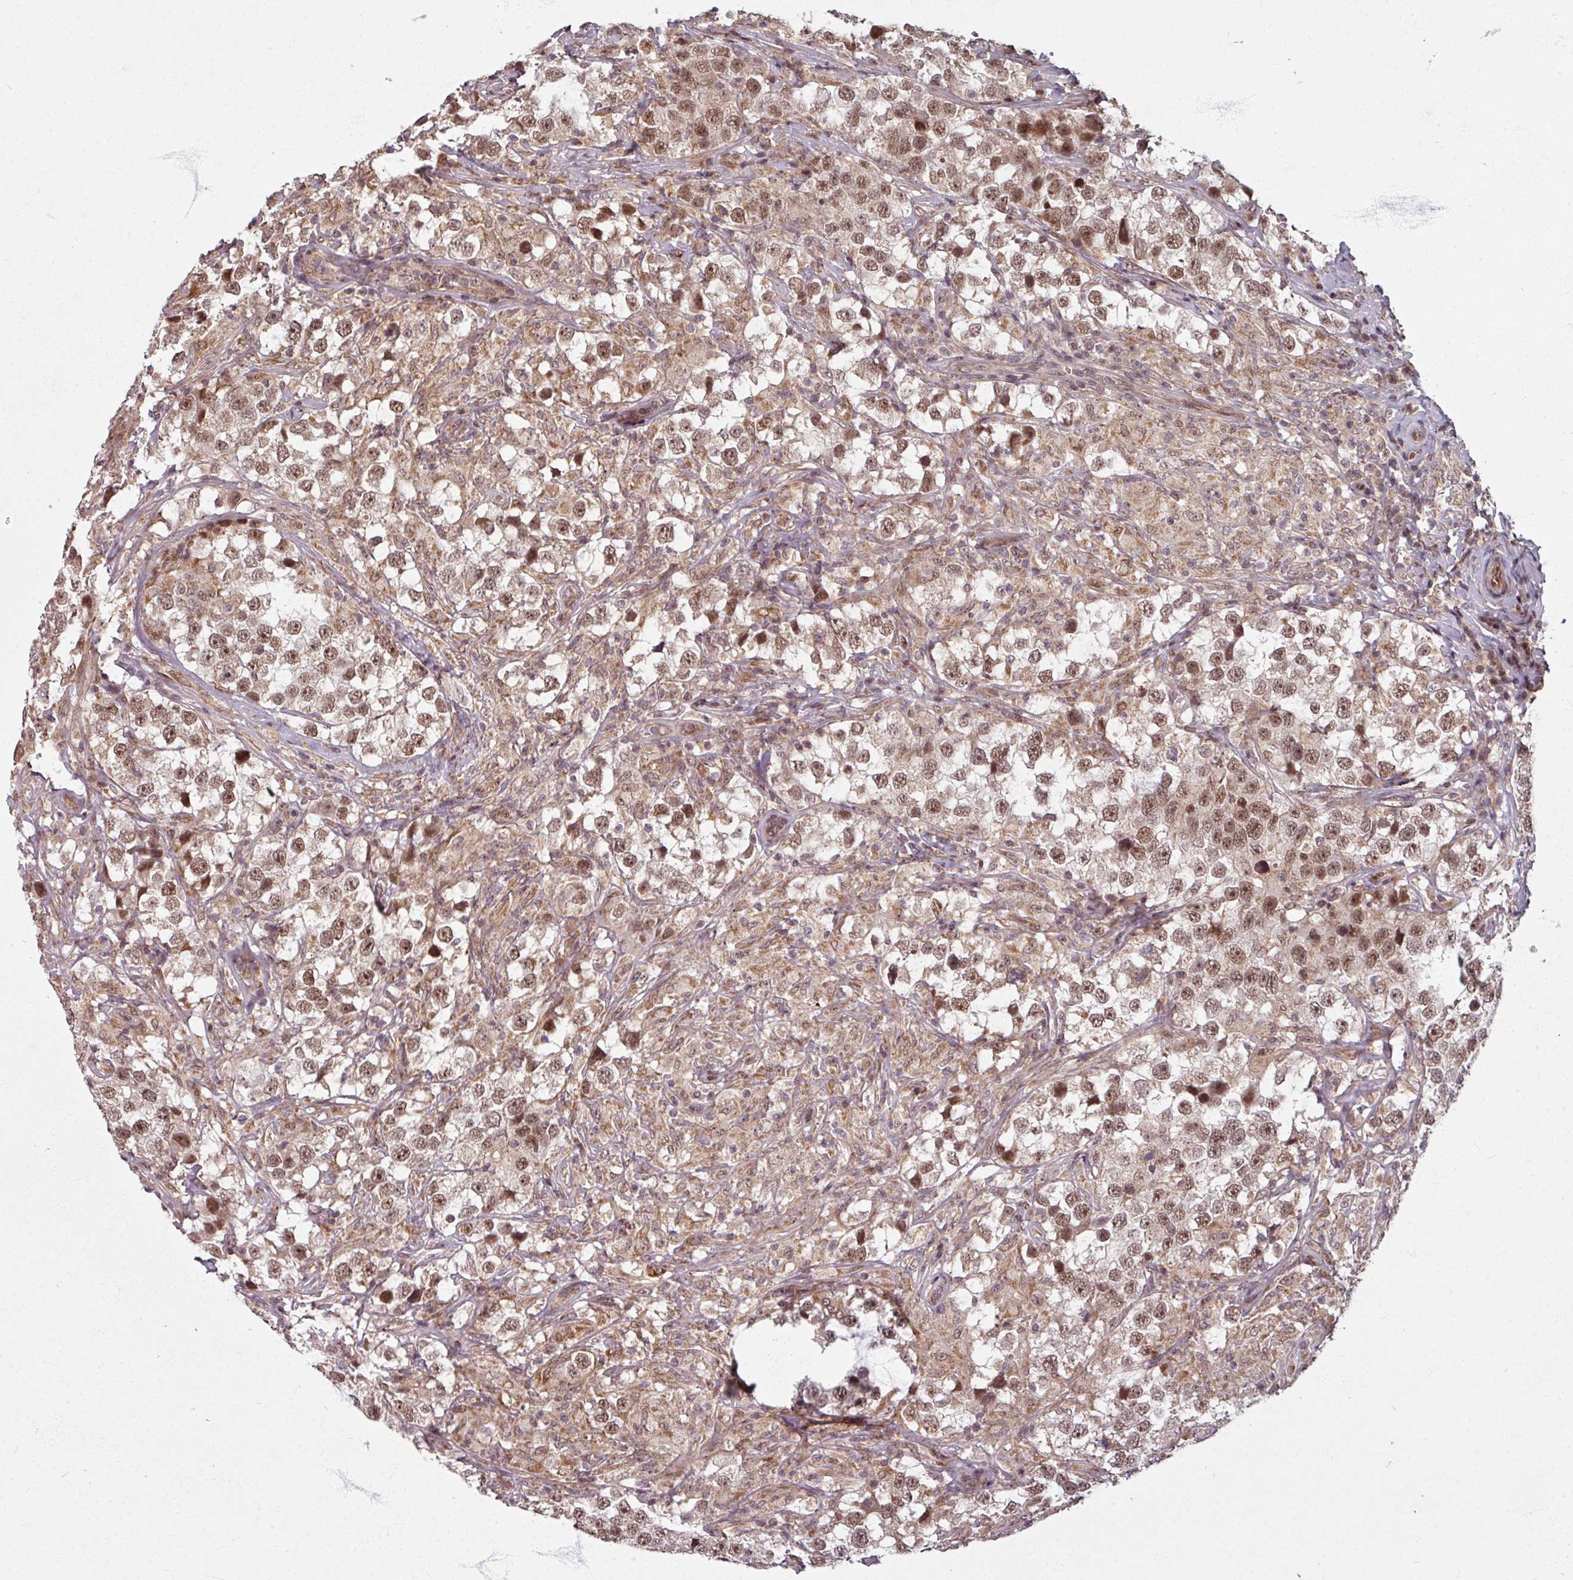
{"staining": {"intensity": "moderate", "quantity": ">75%", "location": "nuclear"}, "tissue": "testis cancer", "cell_type": "Tumor cells", "image_type": "cancer", "snomed": [{"axis": "morphology", "description": "Seminoma, NOS"}, {"axis": "topography", "description": "Testis"}], "caption": "Tumor cells reveal medium levels of moderate nuclear staining in approximately >75% of cells in human seminoma (testis).", "gene": "SWI5", "patient": {"sex": "male", "age": 46}}